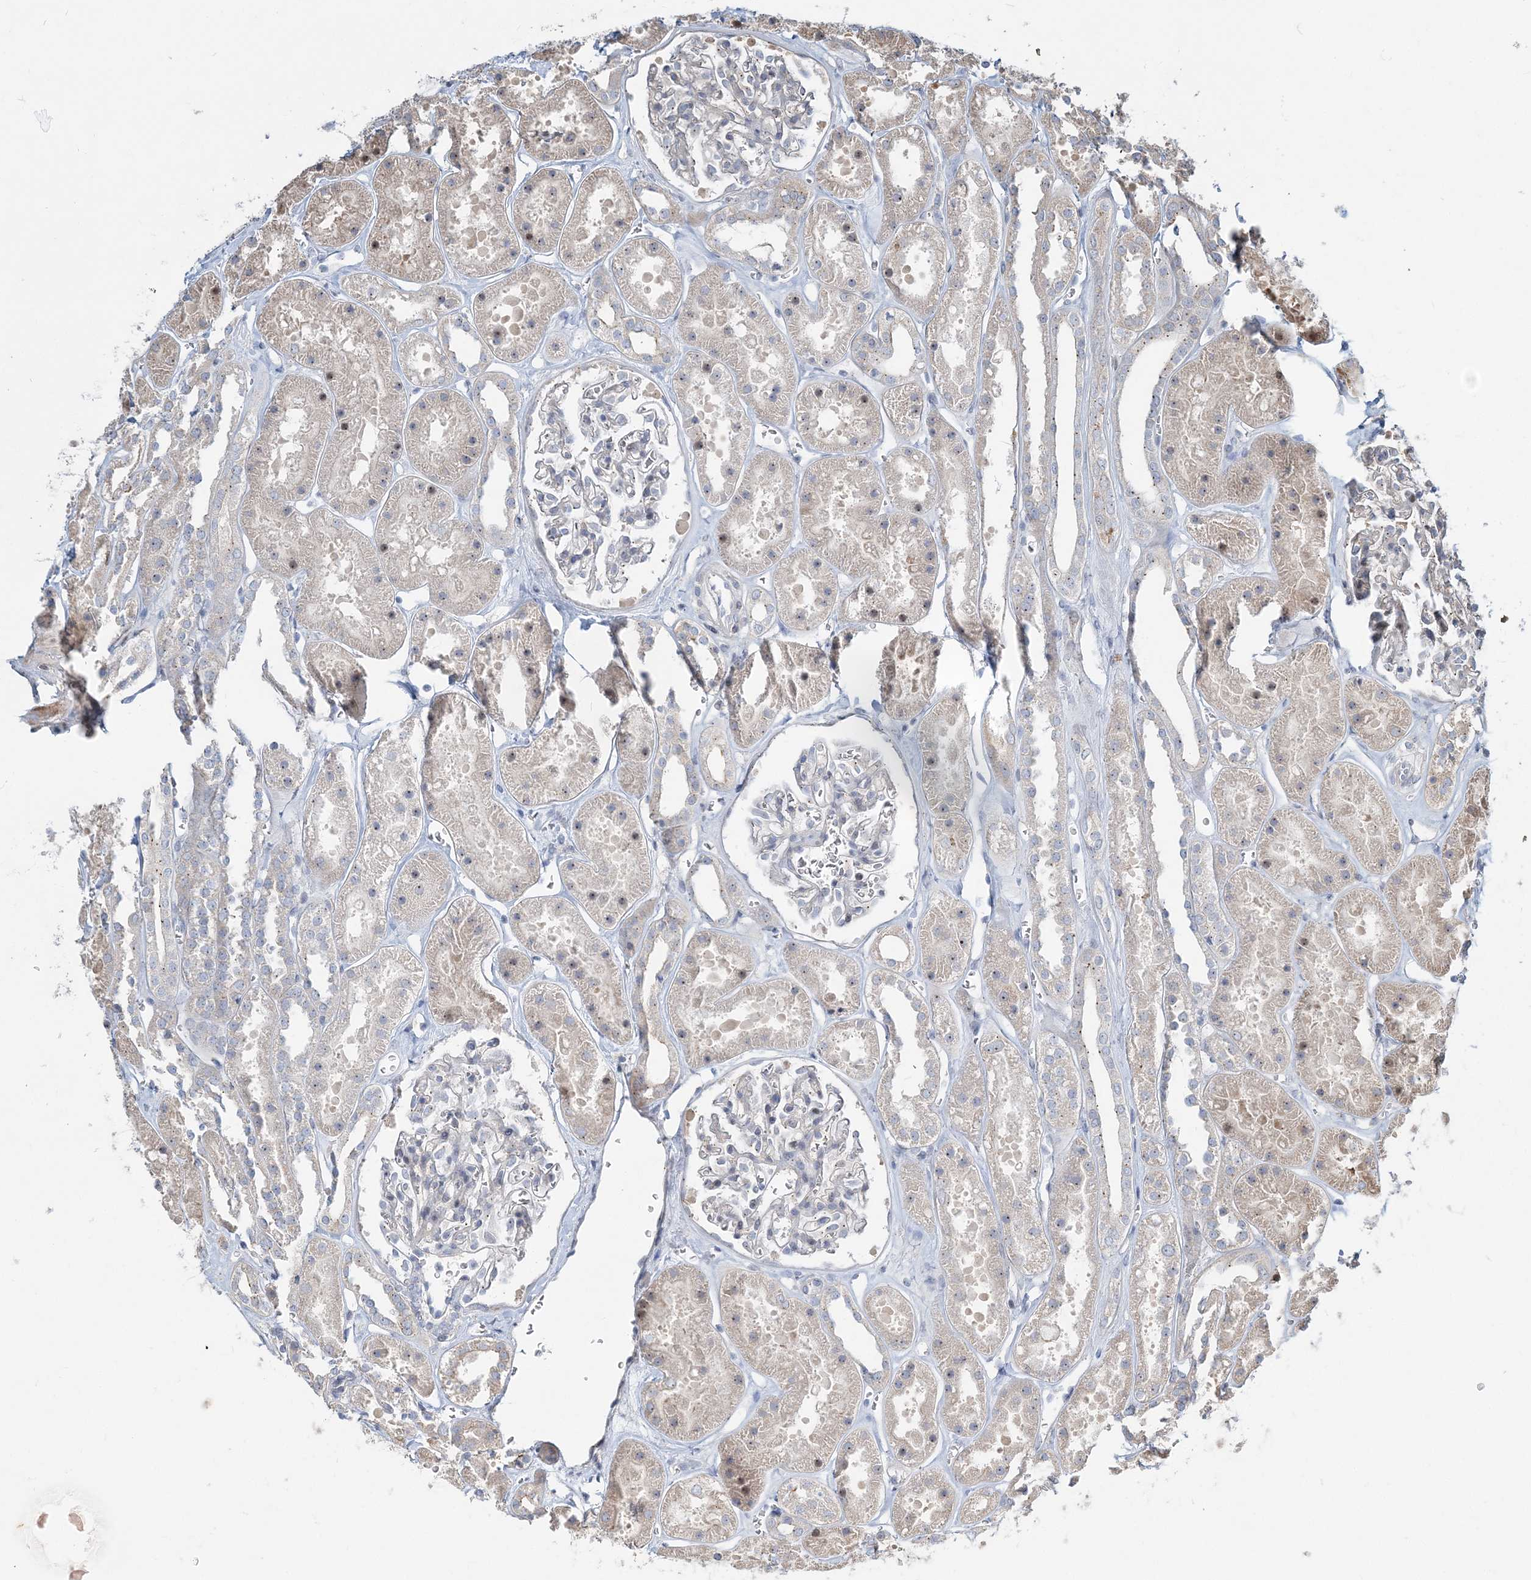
{"staining": {"intensity": "negative", "quantity": "none", "location": "none"}, "tissue": "kidney", "cell_type": "Cells in glomeruli", "image_type": "normal", "snomed": [{"axis": "morphology", "description": "Normal tissue, NOS"}, {"axis": "topography", "description": "Kidney"}], "caption": "This is a photomicrograph of IHC staining of normal kidney, which shows no staining in cells in glomeruli.", "gene": "CXXC5", "patient": {"sex": "female", "age": 41}}